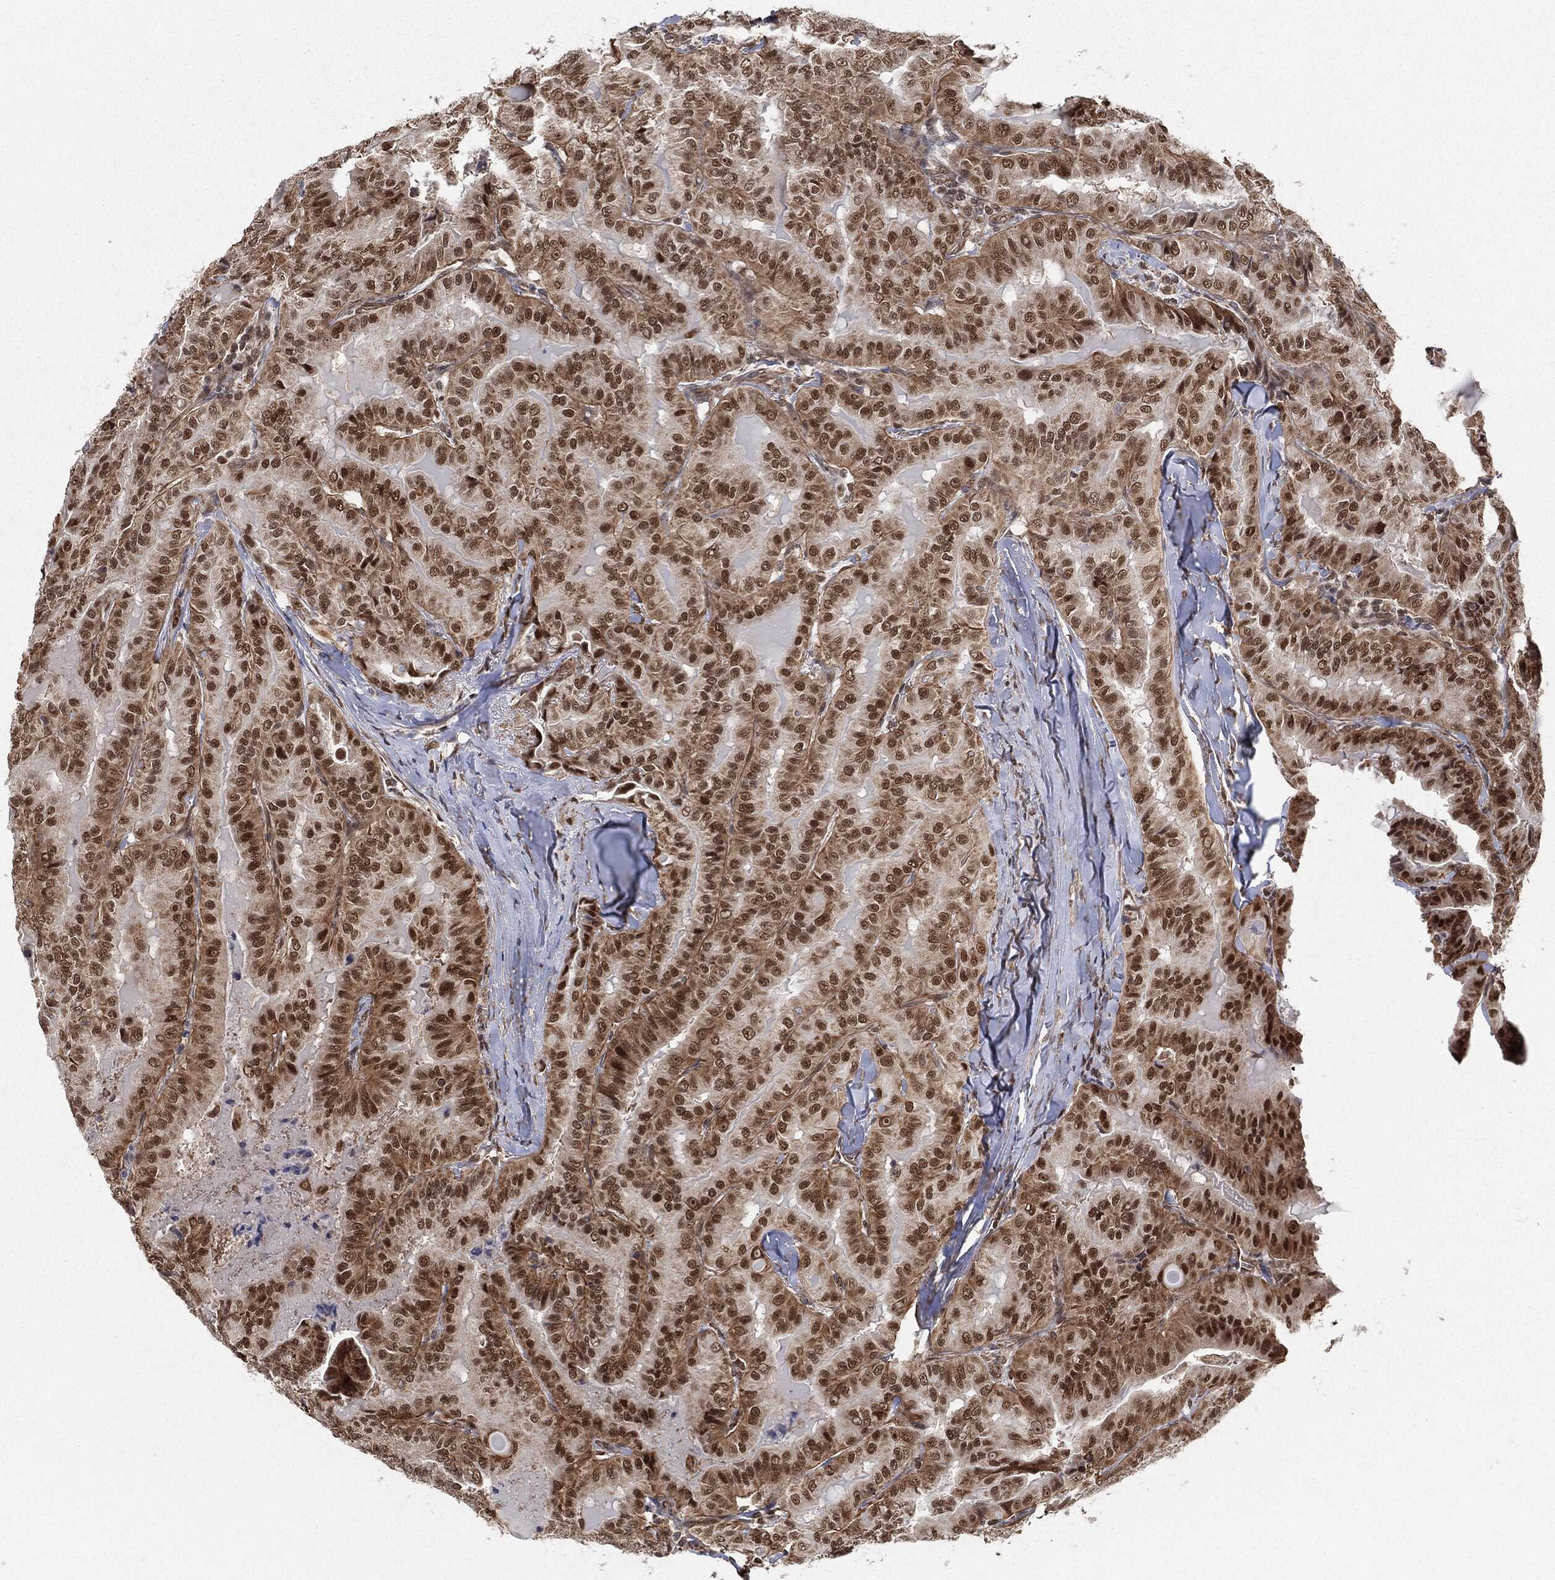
{"staining": {"intensity": "strong", "quantity": "25%-75%", "location": "nuclear"}, "tissue": "thyroid cancer", "cell_type": "Tumor cells", "image_type": "cancer", "snomed": [{"axis": "morphology", "description": "Papillary adenocarcinoma, NOS"}, {"axis": "topography", "description": "Thyroid gland"}], "caption": "Approximately 25%-75% of tumor cells in thyroid cancer reveal strong nuclear protein positivity as visualized by brown immunohistochemical staining.", "gene": "TP53RK", "patient": {"sex": "female", "age": 68}}